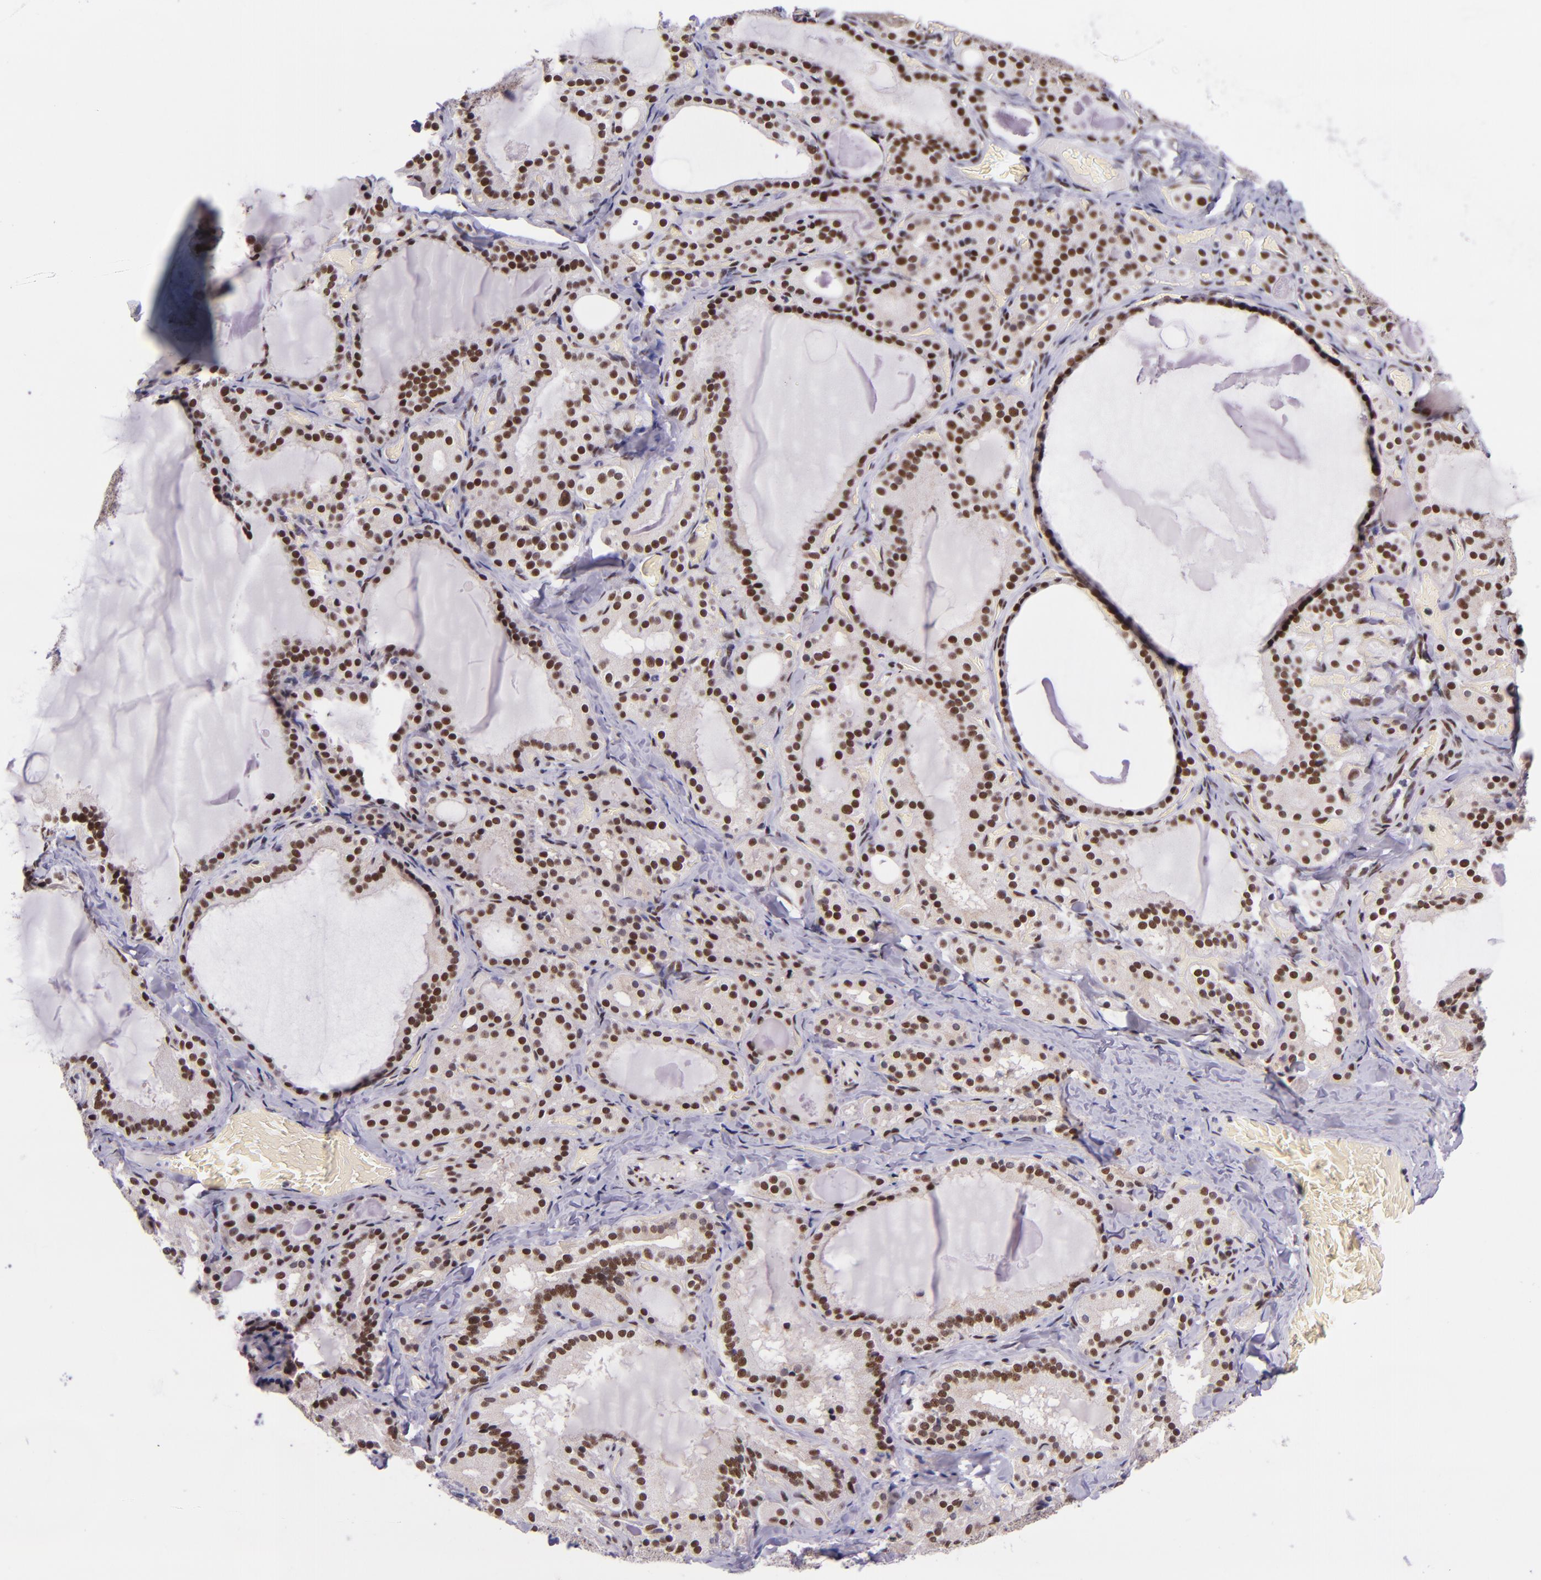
{"staining": {"intensity": "moderate", "quantity": ">75%", "location": "nuclear"}, "tissue": "thyroid gland", "cell_type": "Glandular cells", "image_type": "normal", "snomed": [{"axis": "morphology", "description": "Normal tissue, NOS"}, {"axis": "topography", "description": "Thyroid gland"}], "caption": "A brown stain shows moderate nuclear staining of a protein in glandular cells of unremarkable human thyroid gland. The staining was performed using DAB, with brown indicating positive protein expression. Nuclei are stained blue with hematoxylin.", "gene": "GPKOW", "patient": {"sex": "female", "age": 33}}